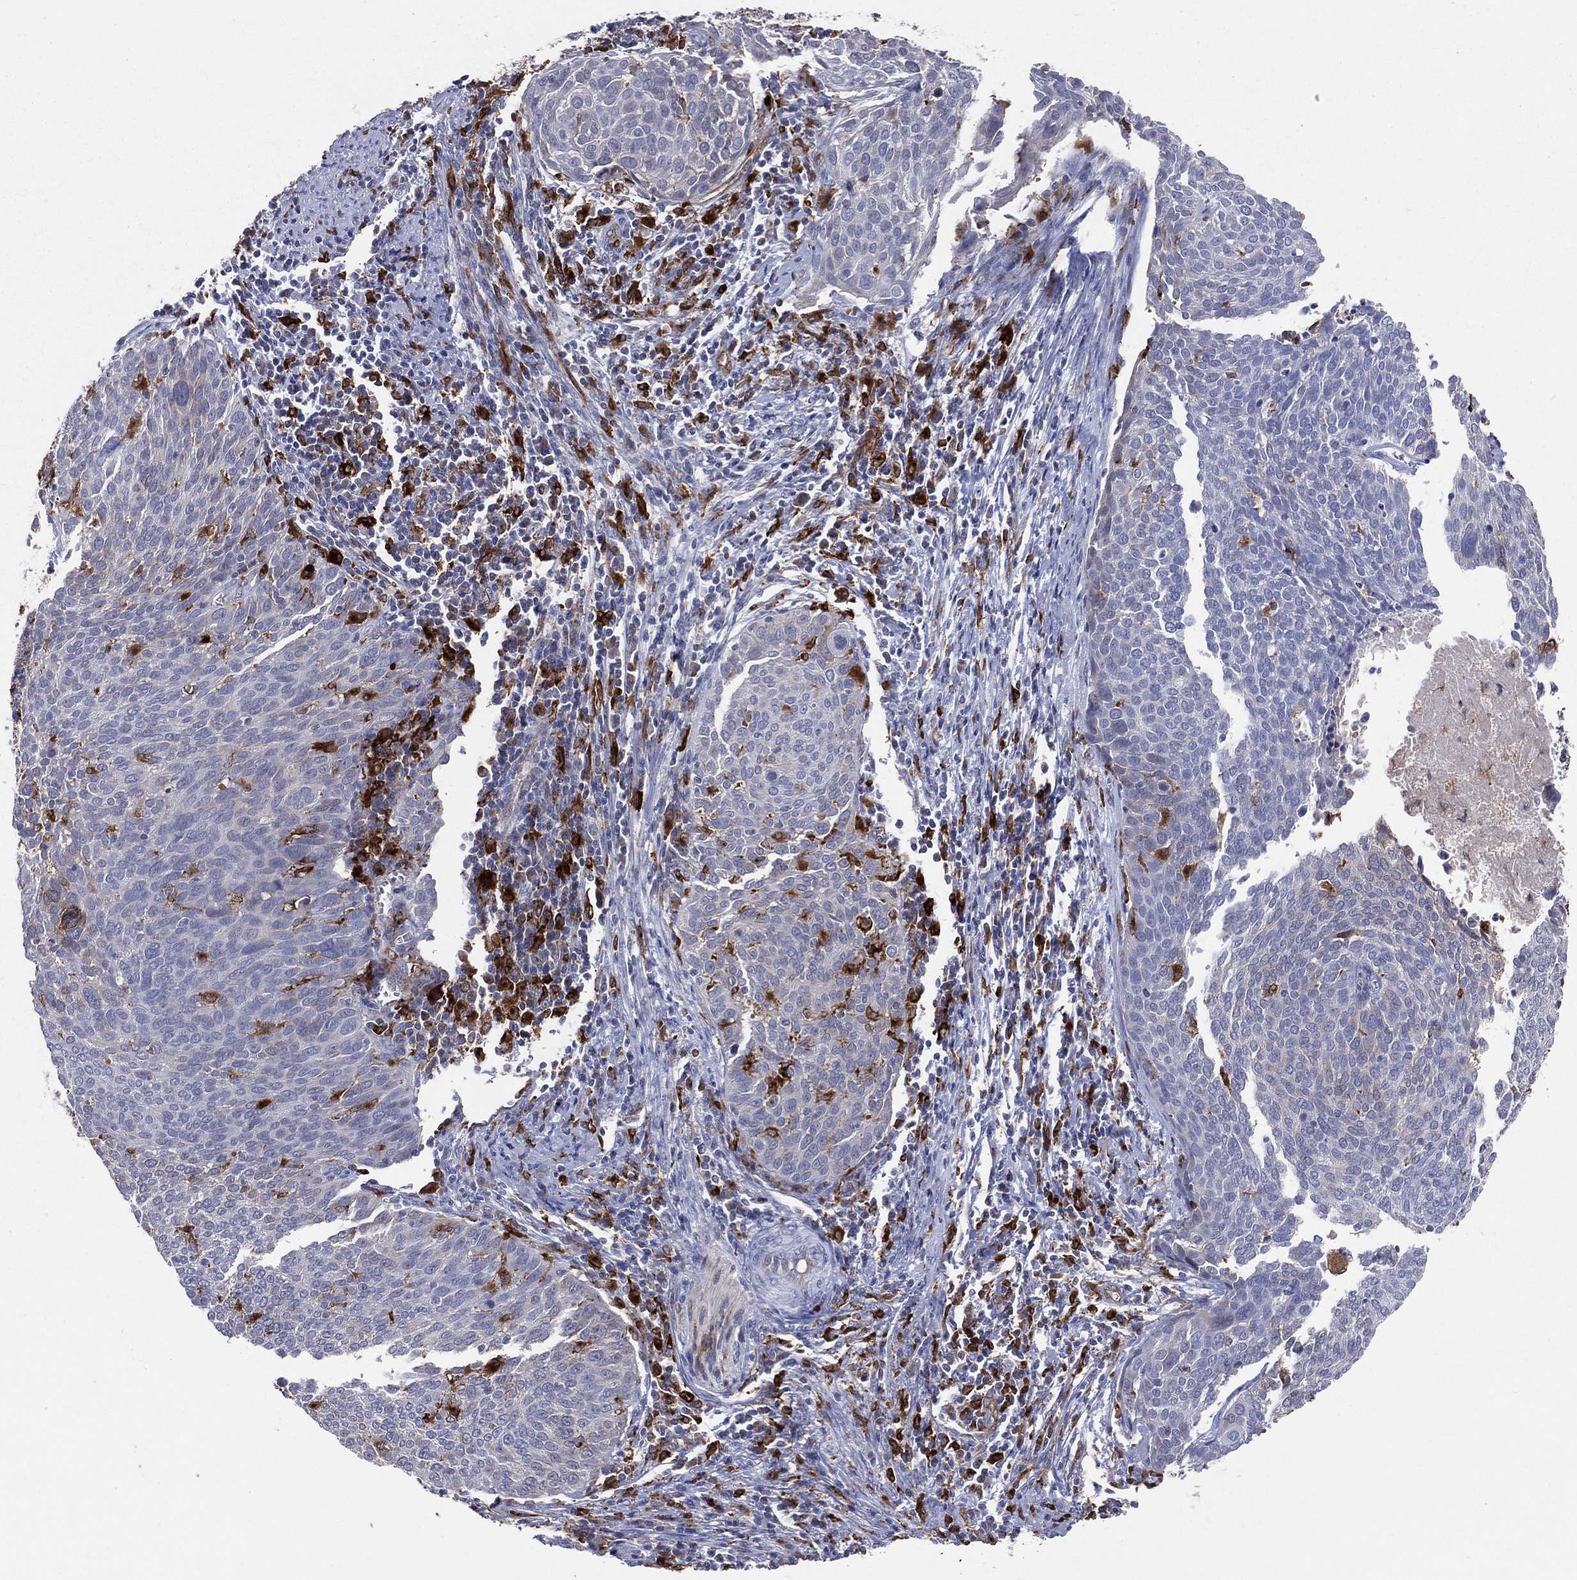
{"staining": {"intensity": "negative", "quantity": "none", "location": "none"}, "tissue": "cervical cancer", "cell_type": "Tumor cells", "image_type": "cancer", "snomed": [{"axis": "morphology", "description": "Squamous cell carcinoma, NOS"}, {"axis": "topography", "description": "Cervix"}], "caption": "Immunohistochemistry of cervical squamous cell carcinoma displays no positivity in tumor cells. (DAB (3,3'-diaminobenzidine) immunohistochemistry, high magnification).", "gene": "CD74", "patient": {"sex": "female", "age": 39}}